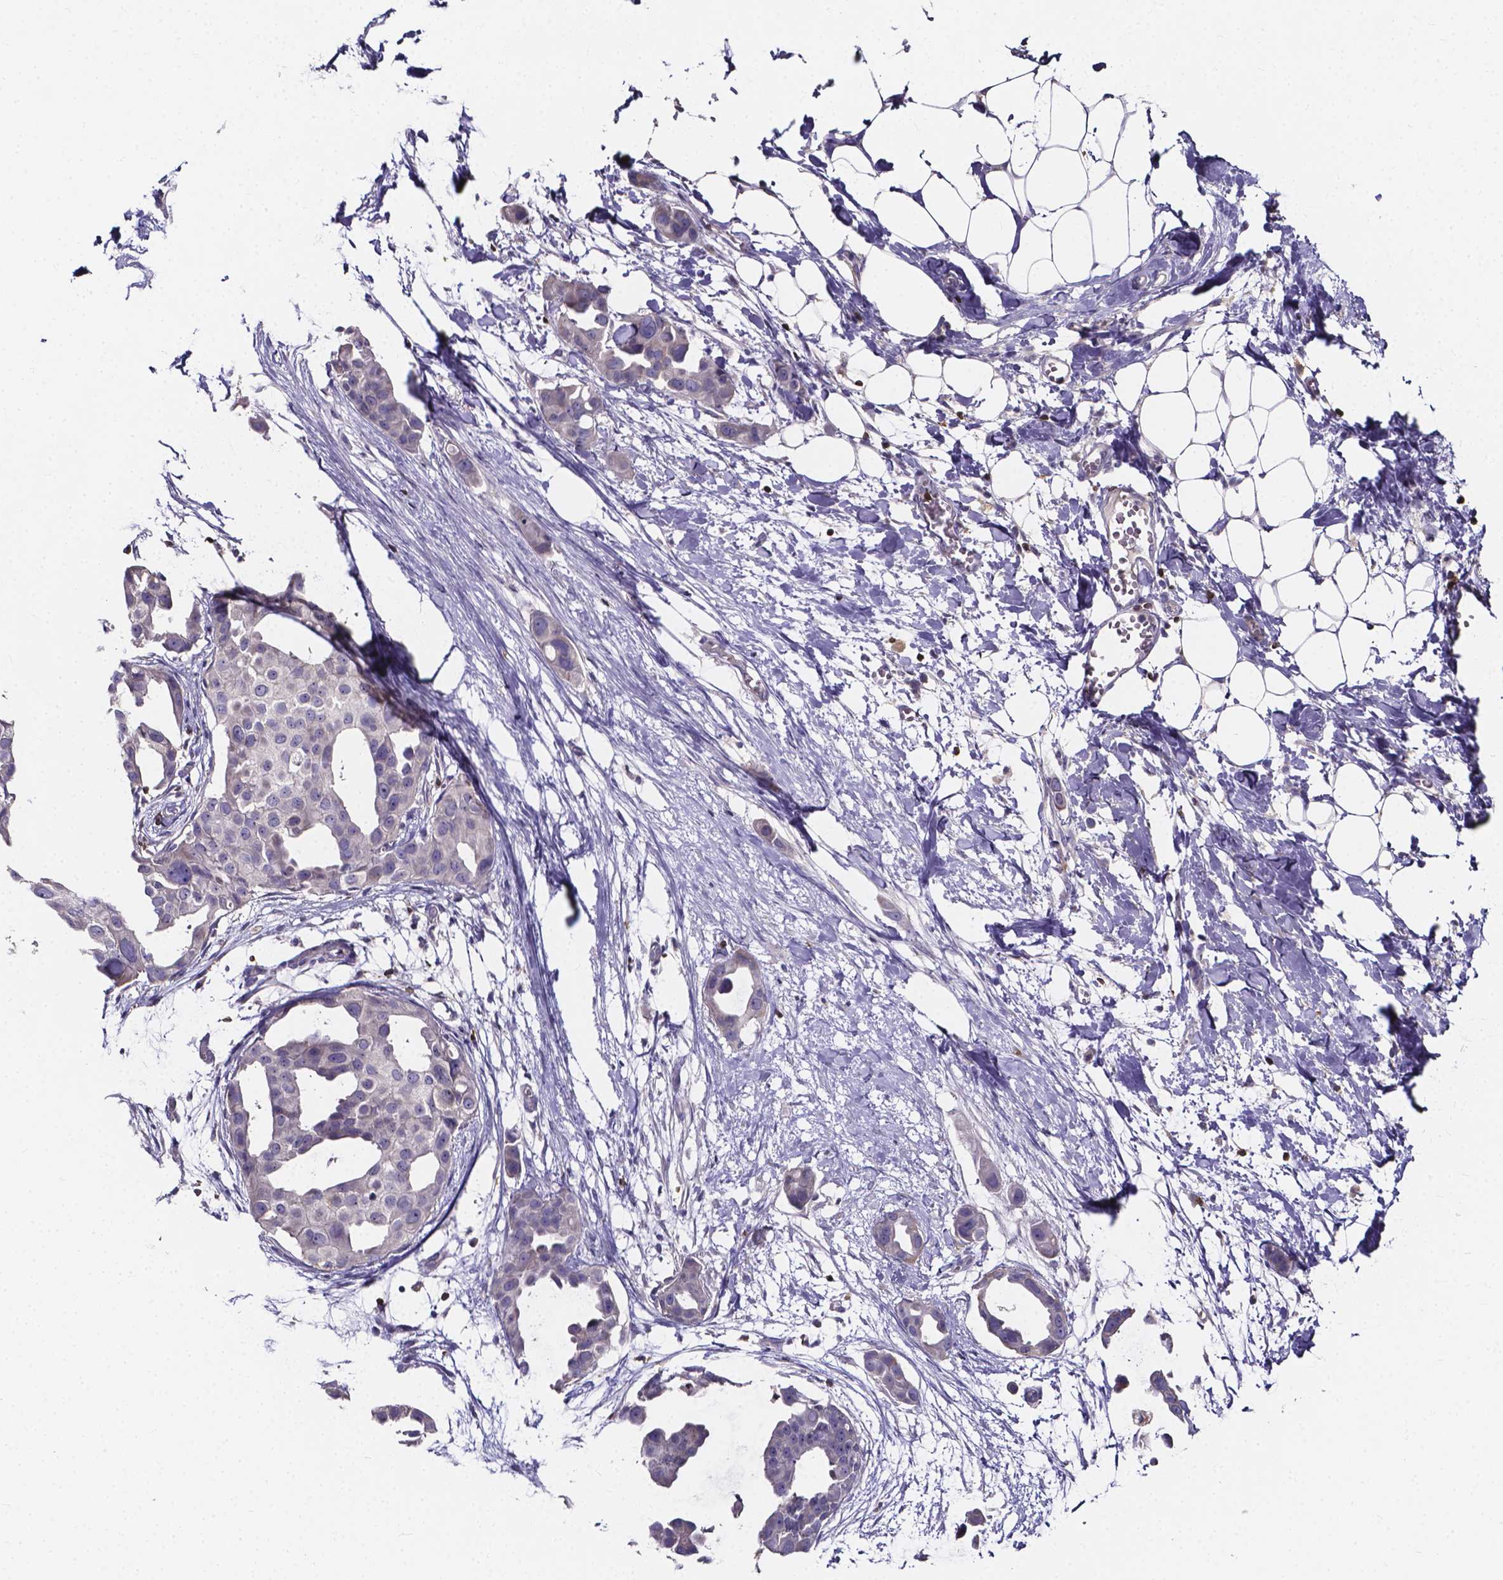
{"staining": {"intensity": "negative", "quantity": "none", "location": "none"}, "tissue": "breast cancer", "cell_type": "Tumor cells", "image_type": "cancer", "snomed": [{"axis": "morphology", "description": "Duct carcinoma"}, {"axis": "topography", "description": "Breast"}], "caption": "A micrograph of human breast cancer is negative for staining in tumor cells.", "gene": "THEMIS", "patient": {"sex": "female", "age": 38}}